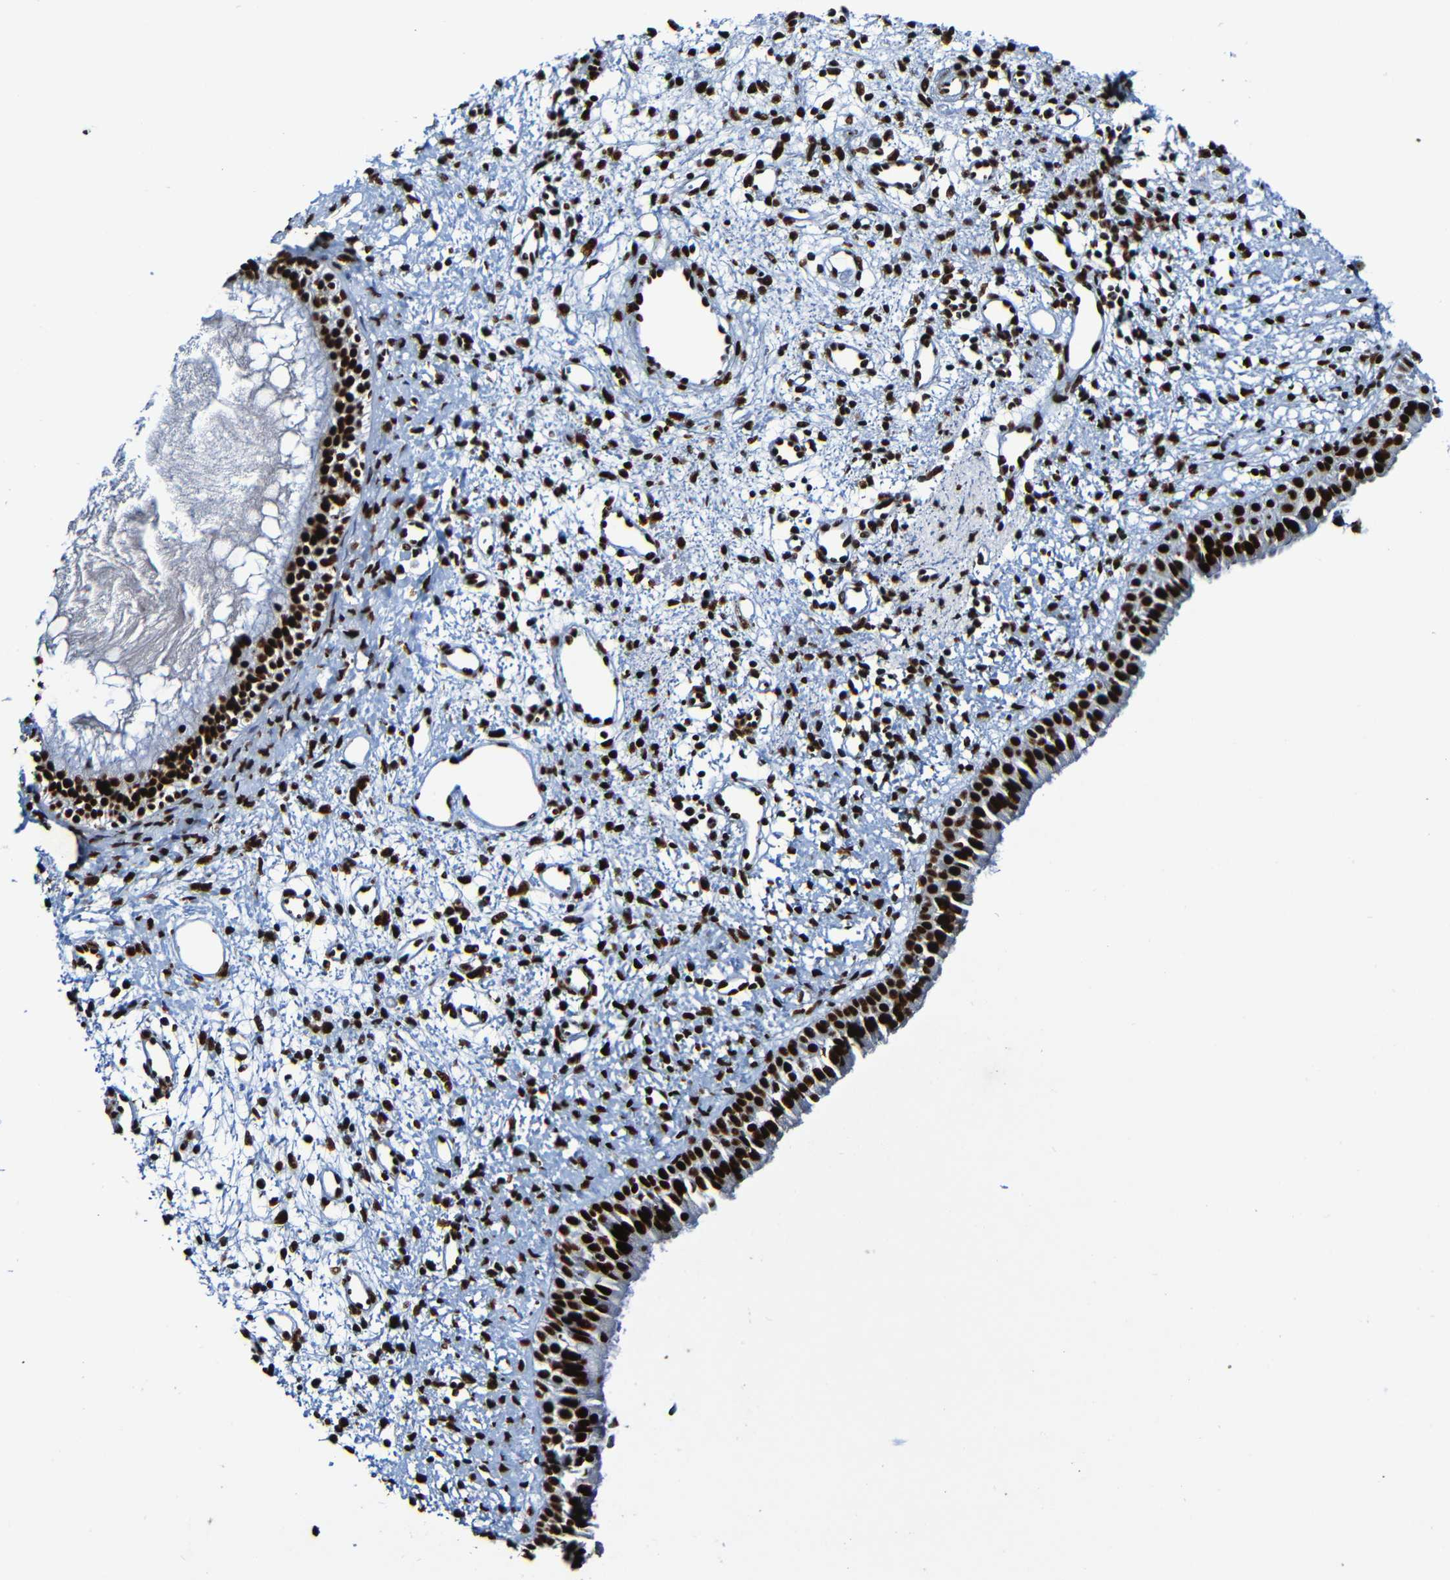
{"staining": {"intensity": "strong", "quantity": ">75%", "location": "nuclear"}, "tissue": "nasopharynx", "cell_type": "Respiratory epithelial cells", "image_type": "normal", "snomed": [{"axis": "morphology", "description": "Normal tissue, NOS"}, {"axis": "topography", "description": "Nasopharynx"}], "caption": "Immunohistochemistry (IHC) histopathology image of benign nasopharynx: human nasopharynx stained using immunohistochemistry (IHC) exhibits high levels of strong protein expression localized specifically in the nuclear of respiratory epithelial cells, appearing as a nuclear brown color.", "gene": "SRSF3", "patient": {"sex": "male", "age": 22}}